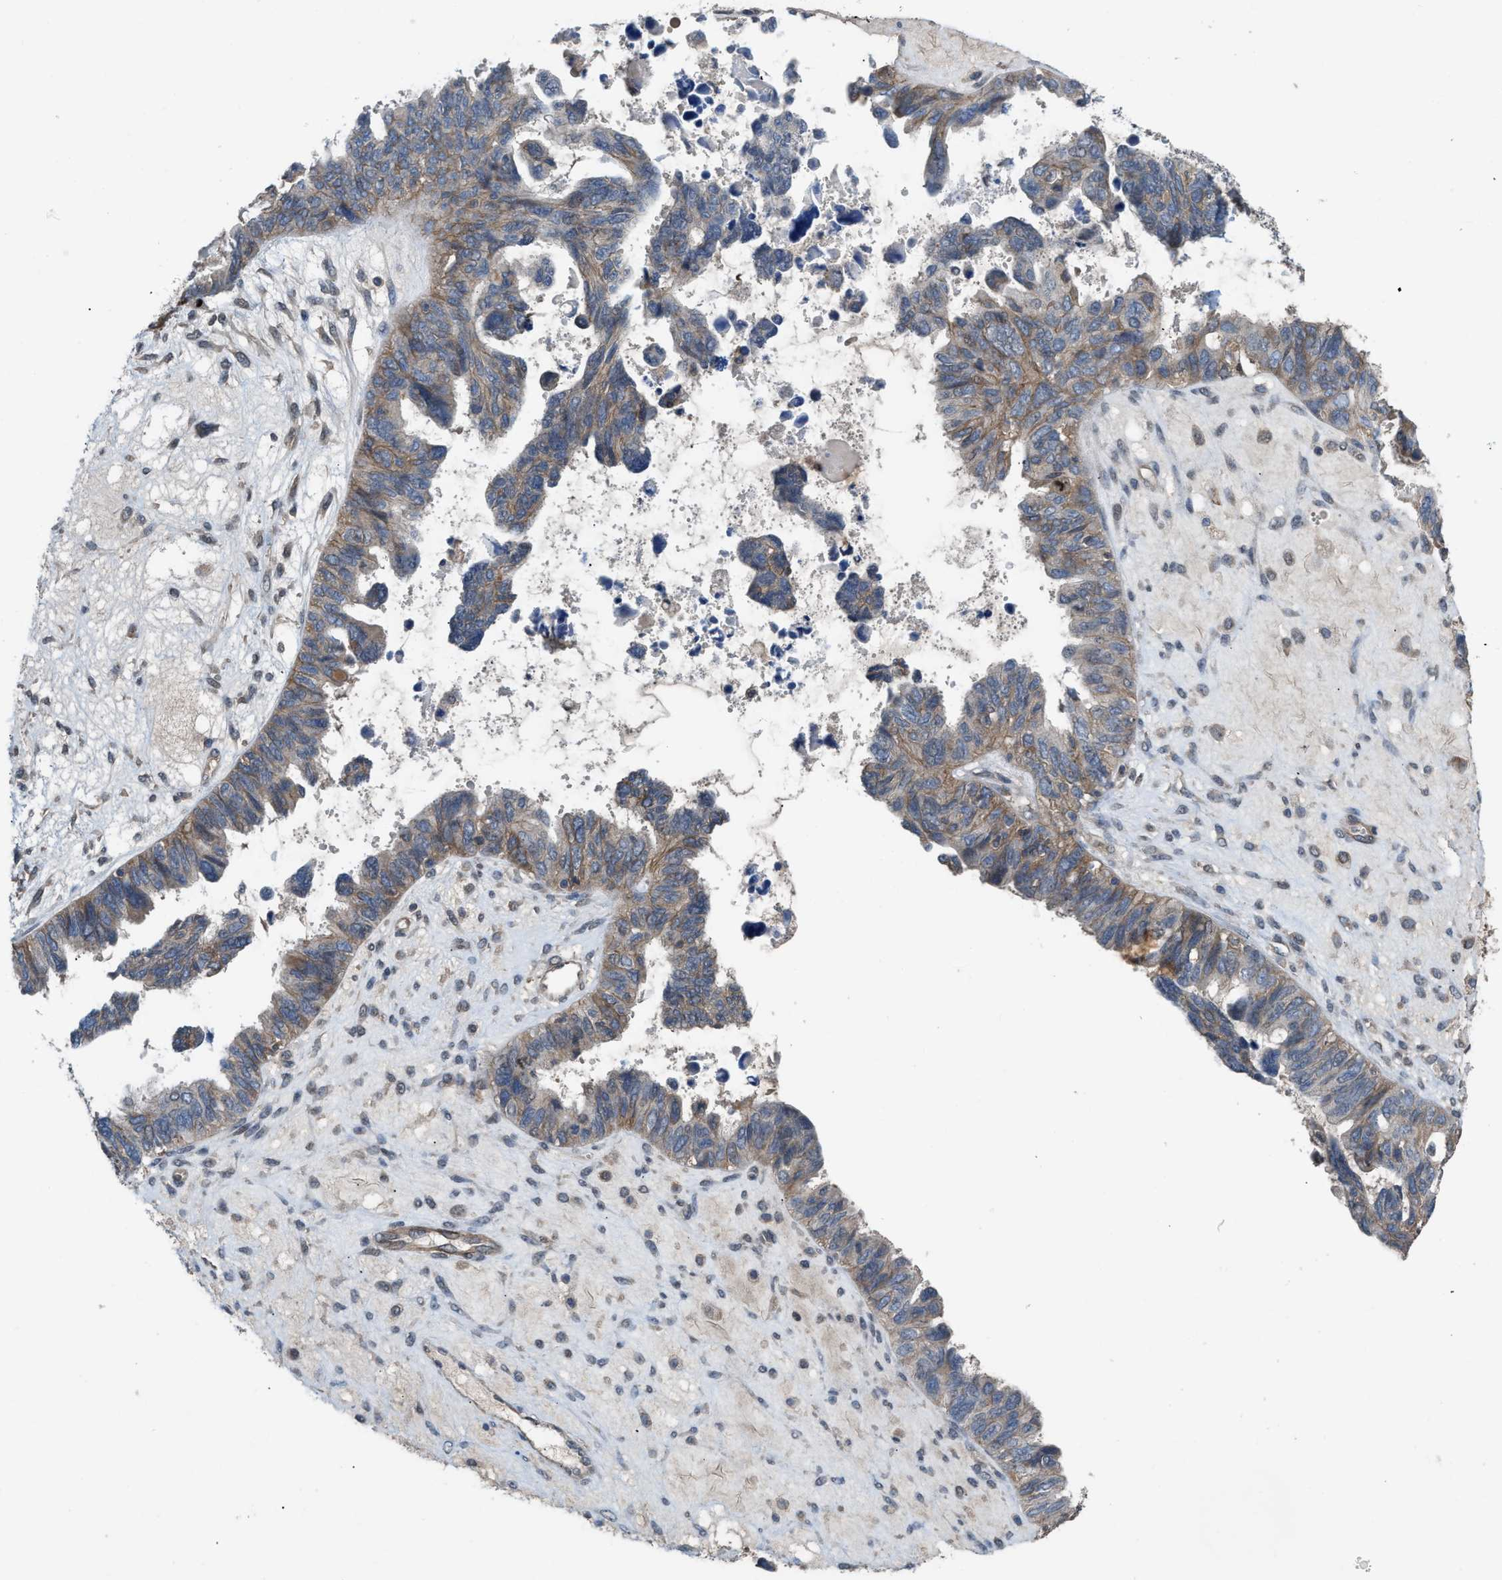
{"staining": {"intensity": "moderate", "quantity": ">75%", "location": "cytoplasmic/membranous"}, "tissue": "ovarian cancer", "cell_type": "Tumor cells", "image_type": "cancer", "snomed": [{"axis": "morphology", "description": "Cystadenocarcinoma, serous, NOS"}, {"axis": "topography", "description": "Ovary"}], "caption": "The image reveals immunohistochemical staining of ovarian serous cystadenocarcinoma. There is moderate cytoplasmic/membranous positivity is identified in approximately >75% of tumor cells.", "gene": "UTRN", "patient": {"sex": "female", "age": 79}}